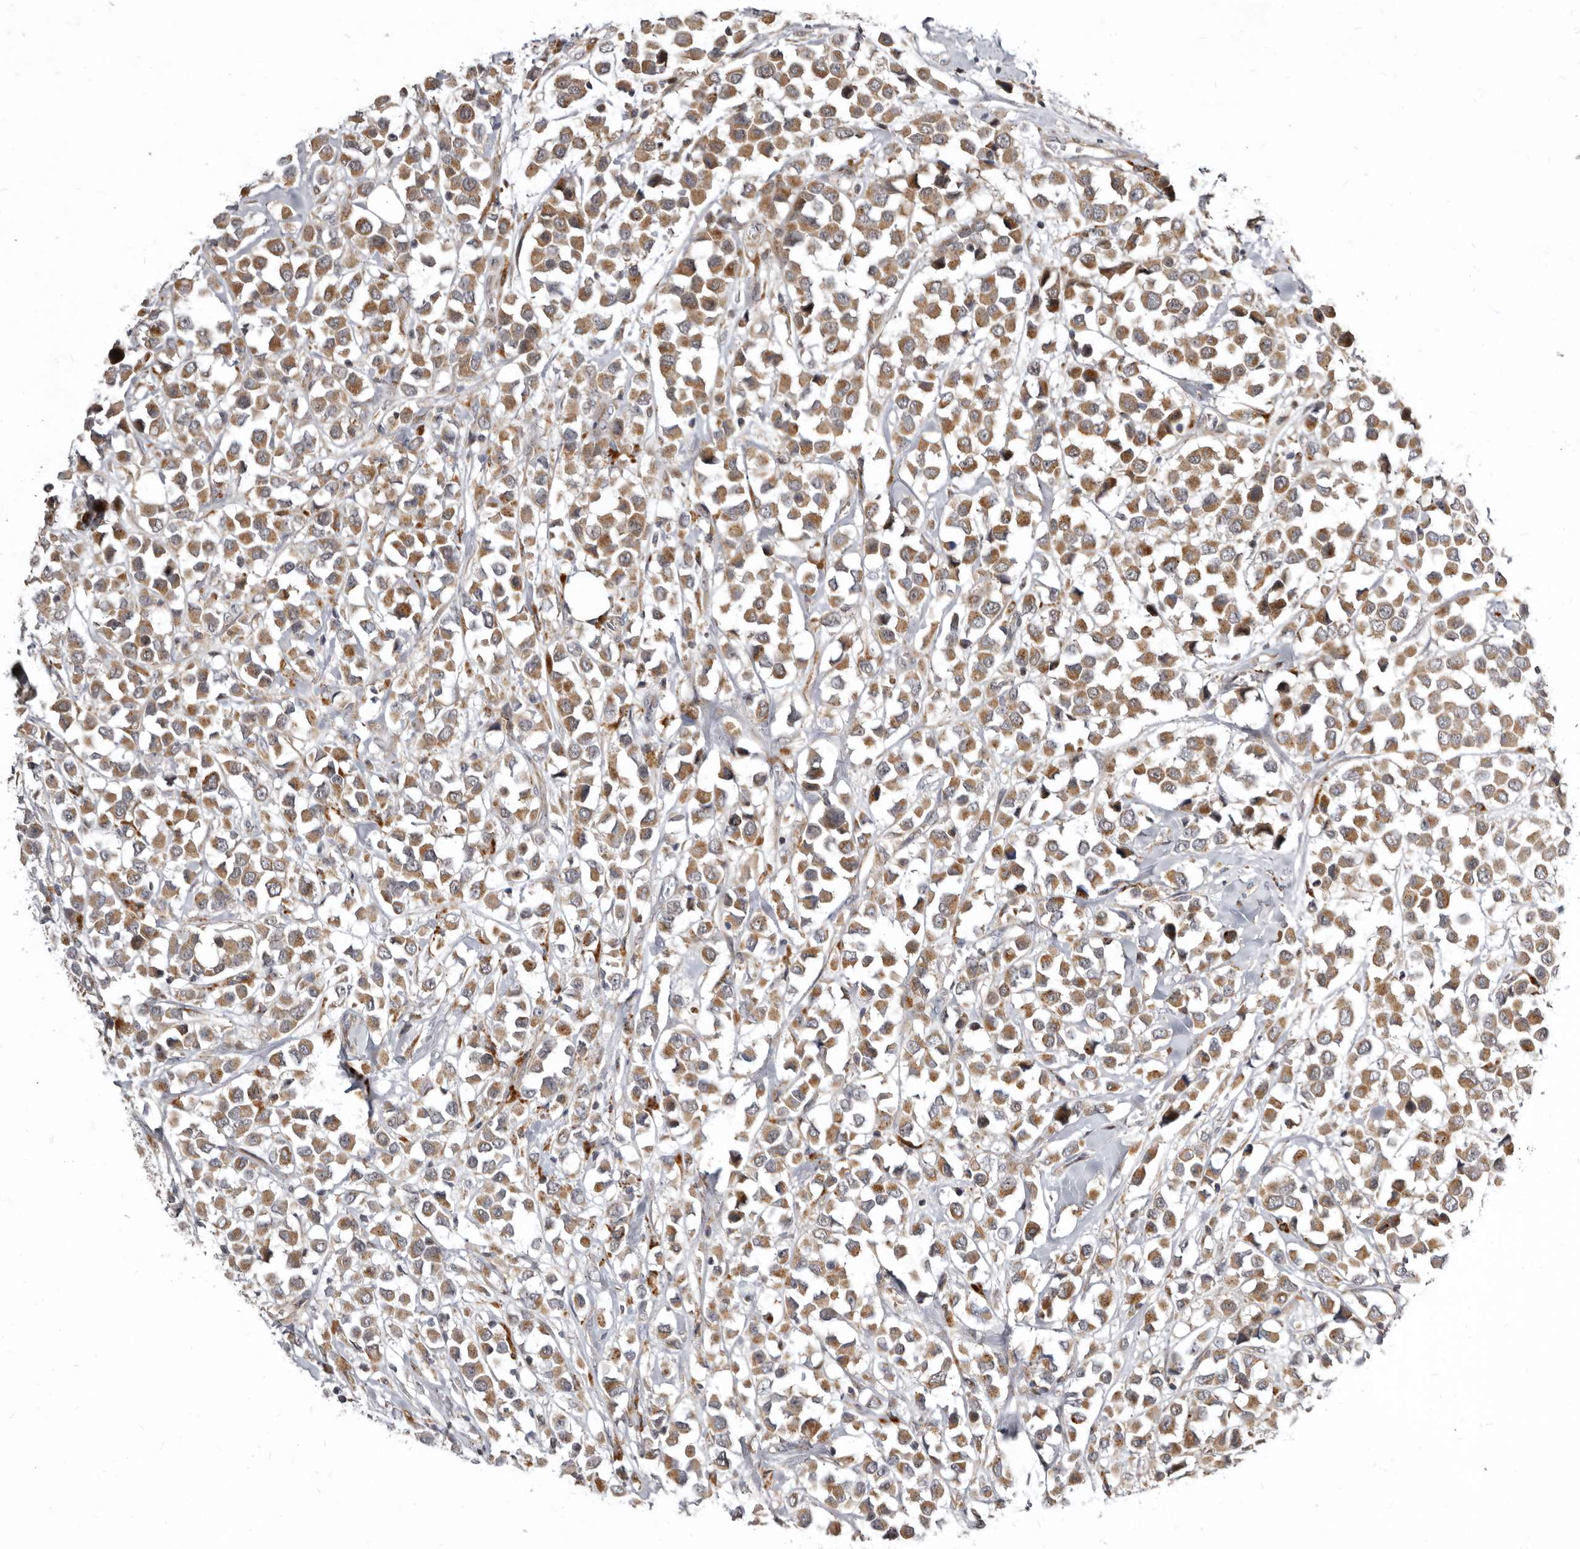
{"staining": {"intensity": "weak", "quantity": ">75%", "location": "cytoplasmic/membranous"}, "tissue": "breast cancer", "cell_type": "Tumor cells", "image_type": "cancer", "snomed": [{"axis": "morphology", "description": "Duct carcinoma"}, {"axis": "topography", "description": "Breast"}], "caption": "Weak cytoplasmic/membranous staining is identified in about >75% of tumor cells in breast invasive ductal carcinoma. (Brightfield microscopy of DAB IHC at high magnification).", "gene": "SMC4", "patient": {"sex": "female", "age": 61}}